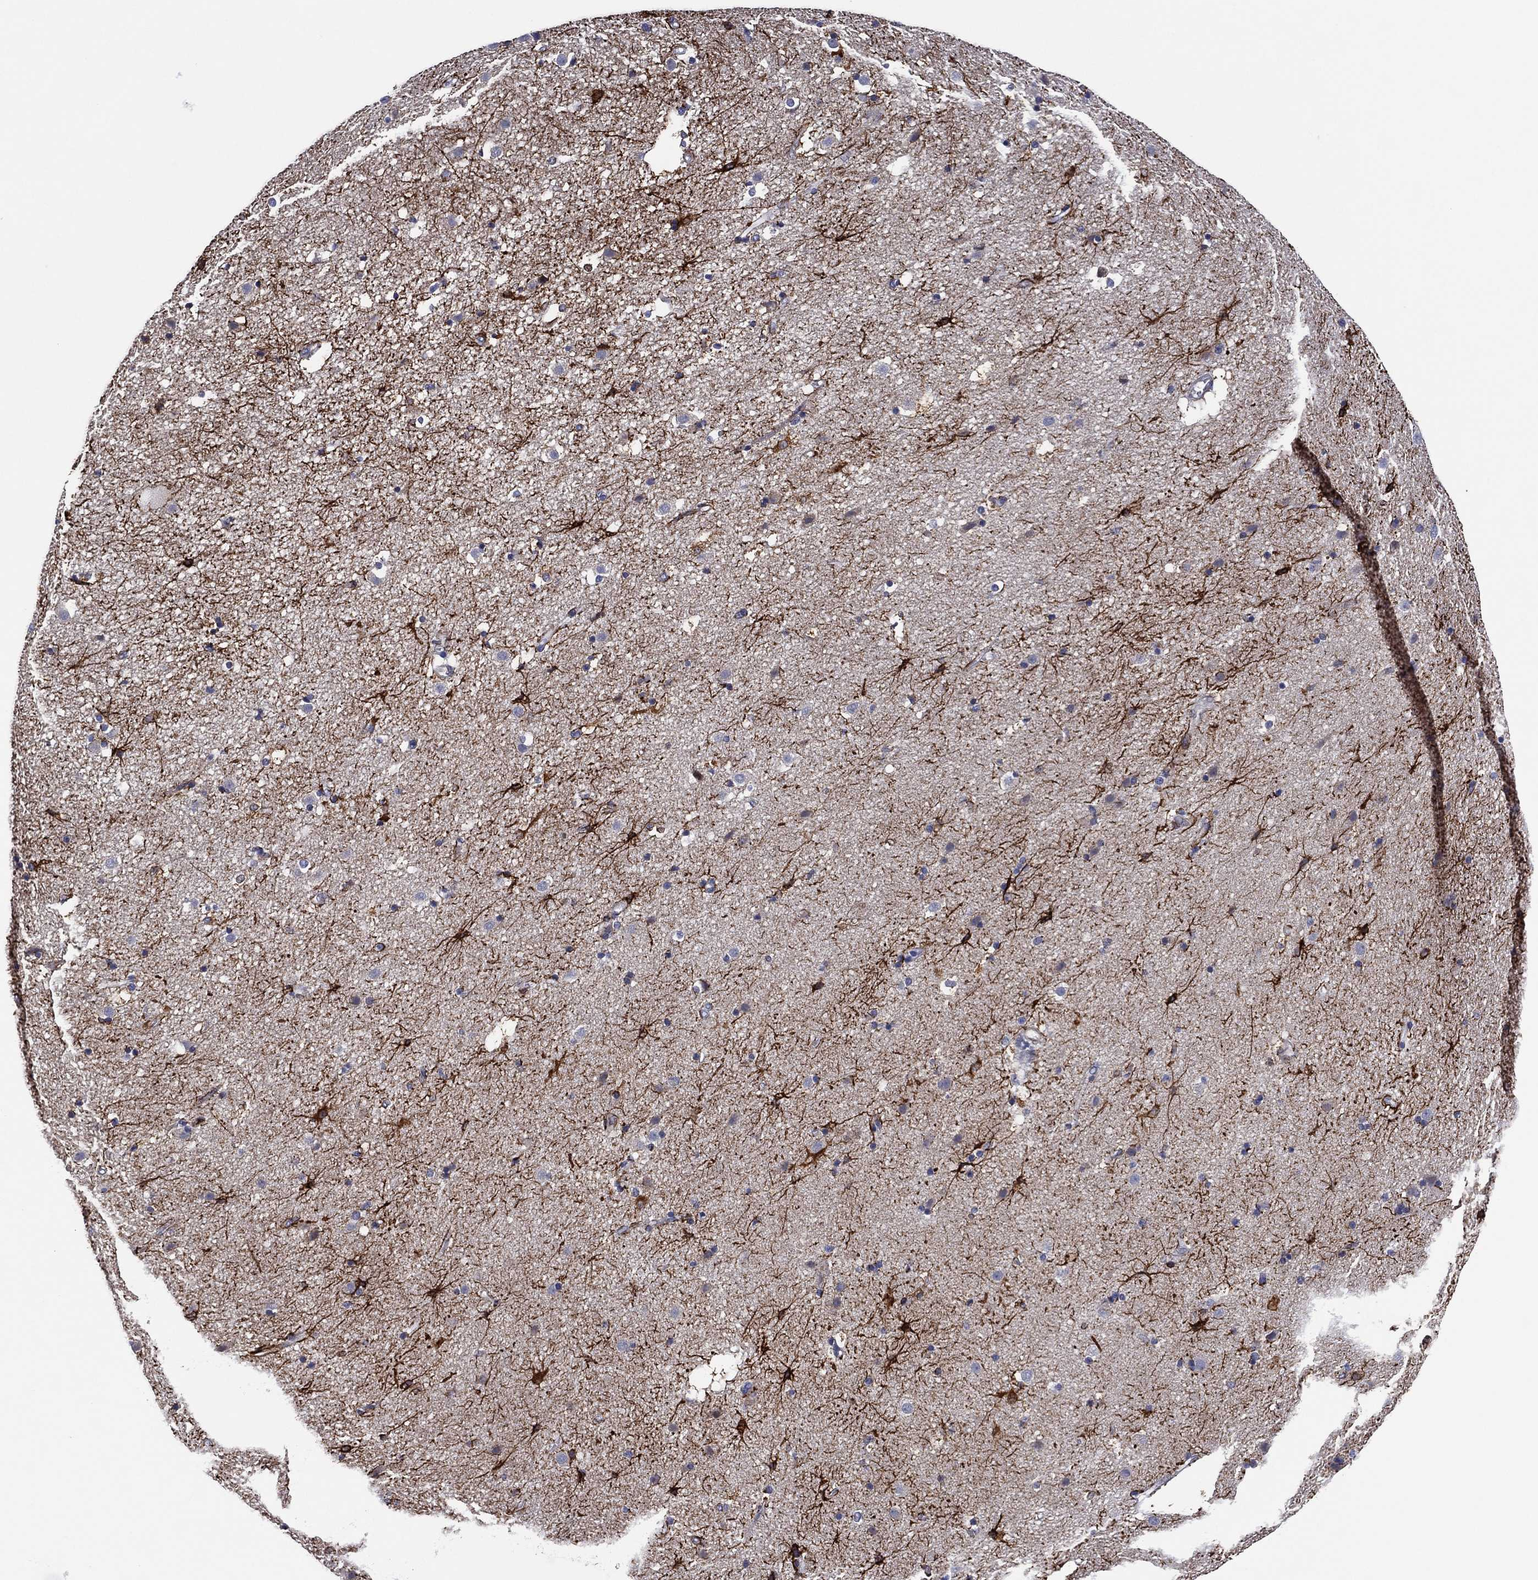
{"staining": {"intensity": "strong", "quantity": "25%-75%", "location": "cytoplasmic/membranous"}, "tissue": "caudate", "cell_type": "Glial cells", "image_type": "normal", "snomed": [{"axis": "morphology", "description": "Normal tissue, NOS"}, {"axis": "topography", "description": "Lateral ventricle wall"}], "caption": "Protein staining of benign caudate shows strong cytoplasmic/membranous staining in approximately 25%-75% of glial cells. (Stains: DAB in brown, nuclei in blue, Microscopy: brightfield microscopy at high magnification).", "gene": "CLIP3", "patient": {"sex": "male", "age": 54}}